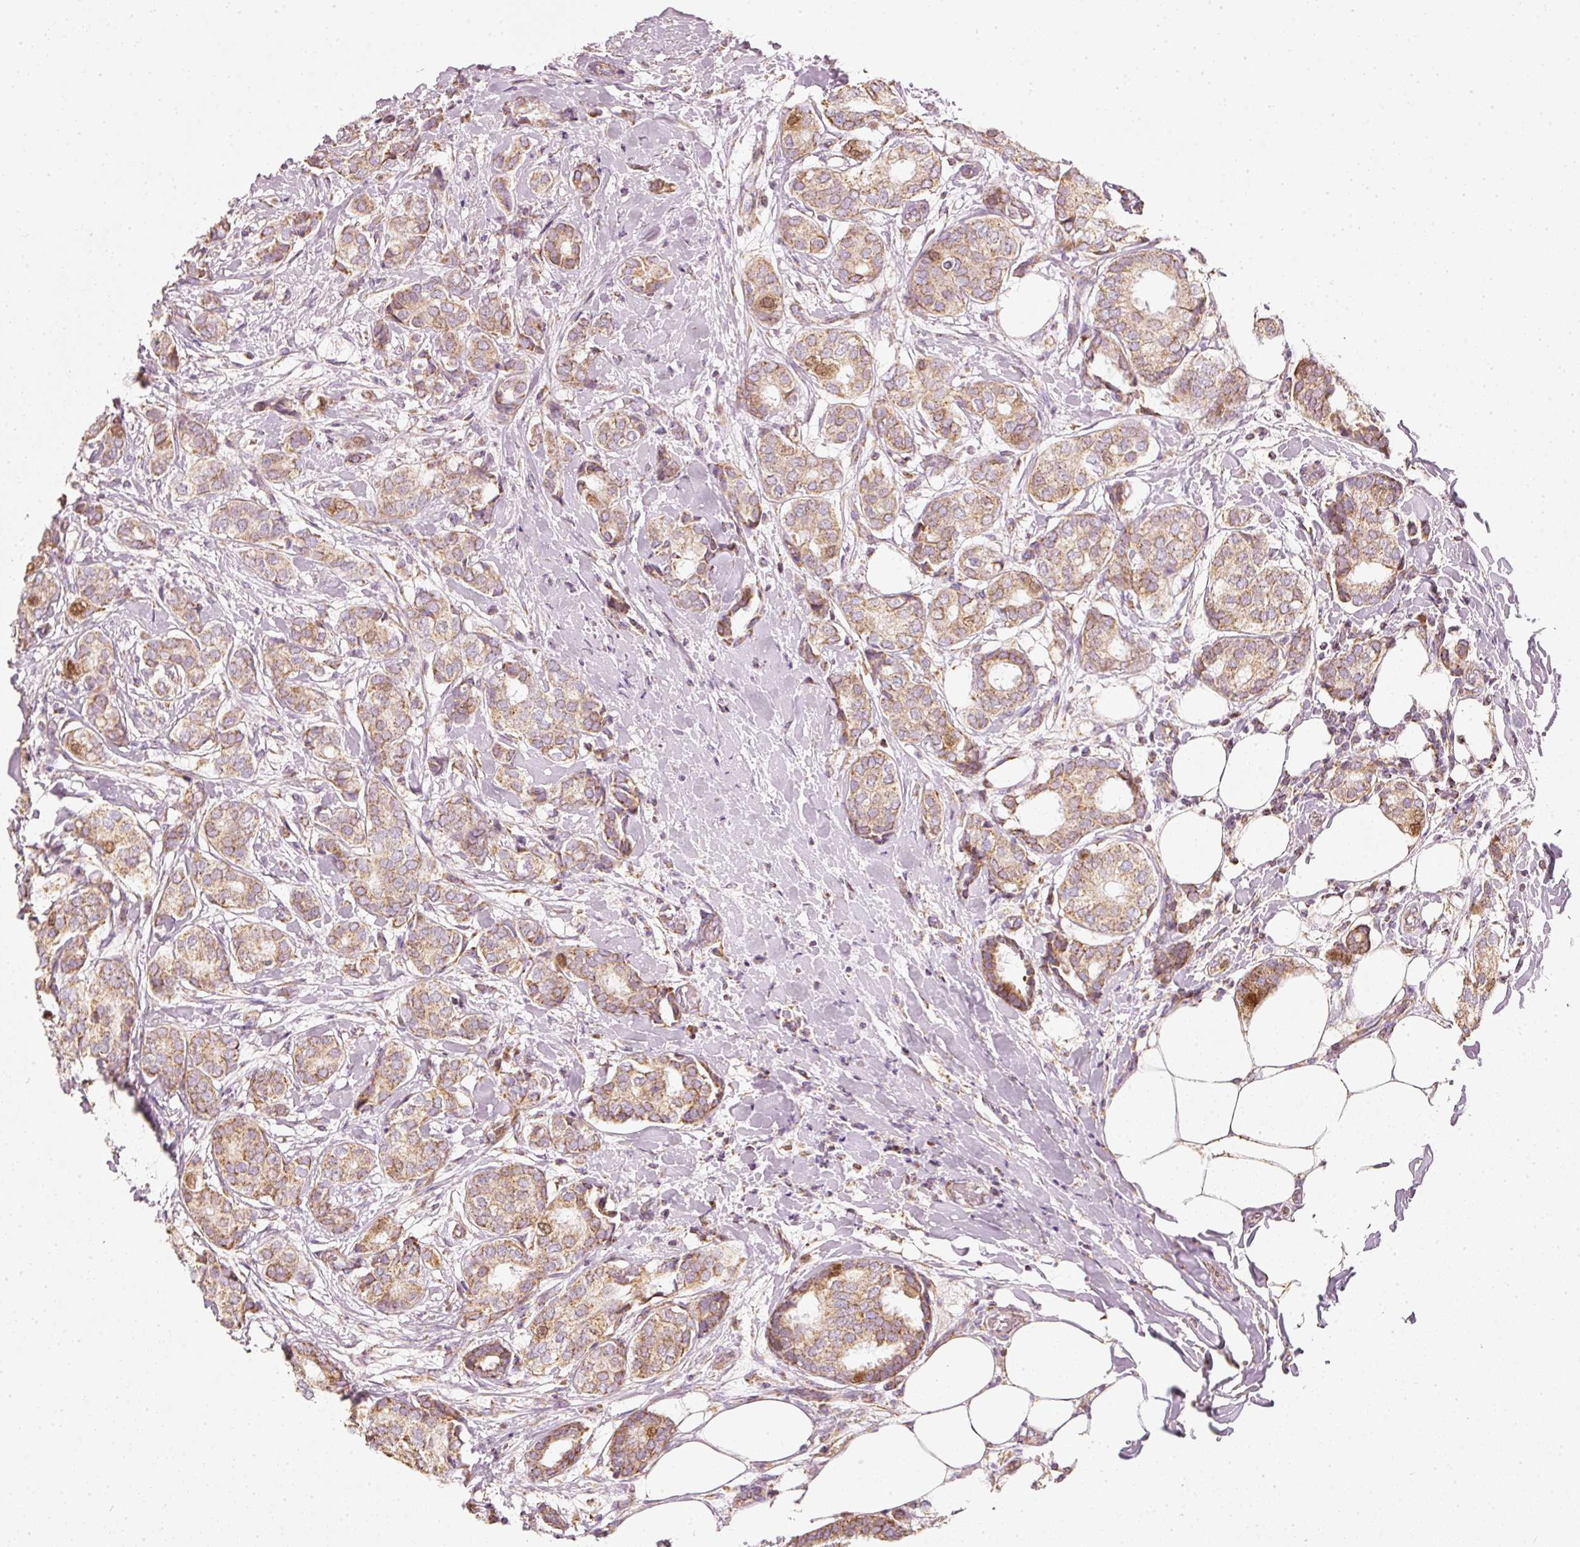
{"staining": {"intensity": "moderate", "quantity": ">75%", "location": "cytoplasmic/membranous,nuclear"}, "tissue": "breast cancer", "cell_type": "Tumor cells", "image_type": "cancer", "snomed": [{"axis": "morphology", "description": "Duct carcinoma"}, {"axis": "topography", "description": "Breast"}], "caption": "Intraductal carcinoma (breast) stained with DAB immunohistochemistry (IHC) demonstrates medium levels of moderate cytoplasmic/membranous and nuclear staining in approximately >75% of tumor cells.", "gene": "DUT", "patient": {"sex": "female", "age": 73}}